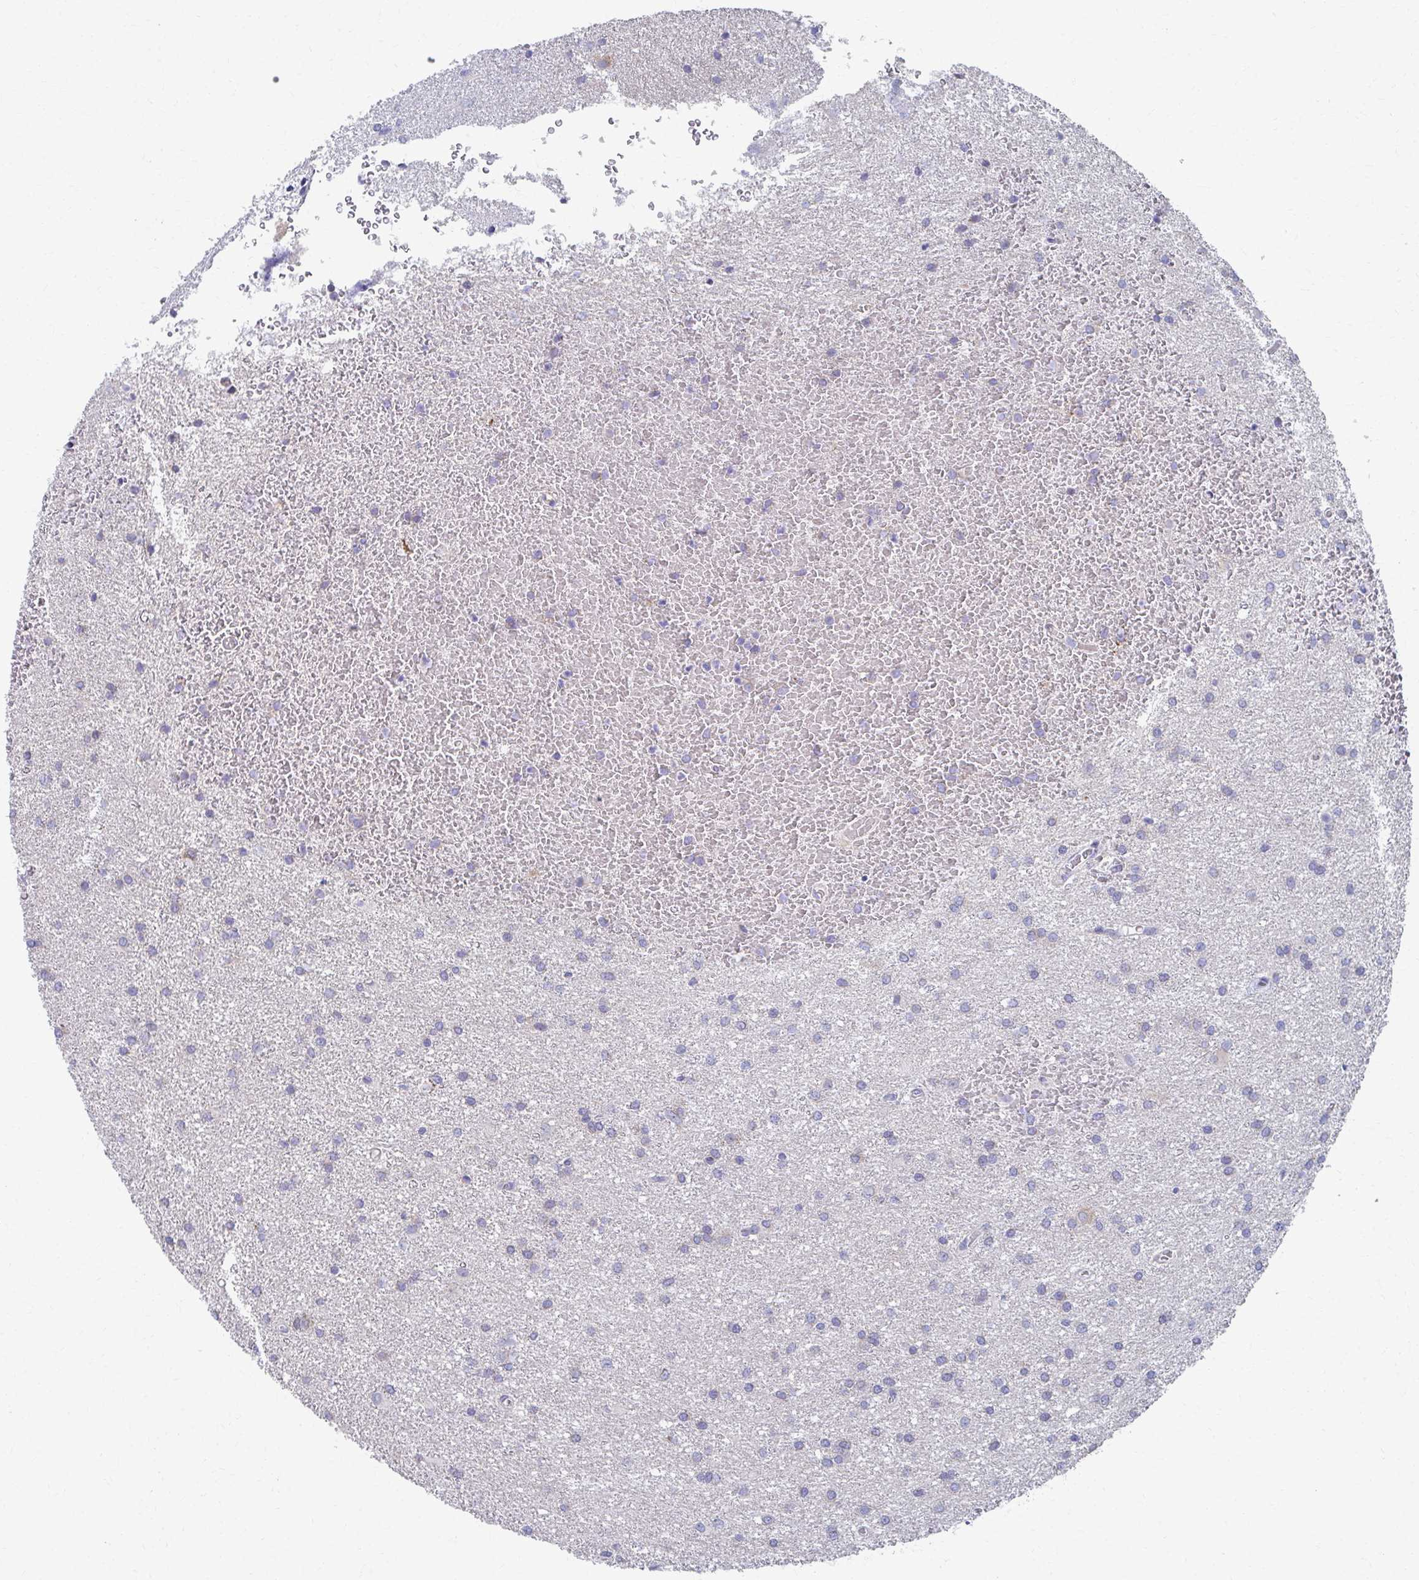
{"staining": {"intensity": "negative", "quantity": "none", "location": "none"}, "tissue": "glioma", "cell_type": "Tumor cells", "image_type": "cancer", "snomed": [{"axis": "morphology", "description": "Glioma, malignant, High grade"}, {"axis": "topography", "description": "Brain"}], "caption": "Protein analysis of glioma displays no significant expression in tumor cells.", "gene": "RCC1L", "patient": {"sex": "female", "age": 50}}